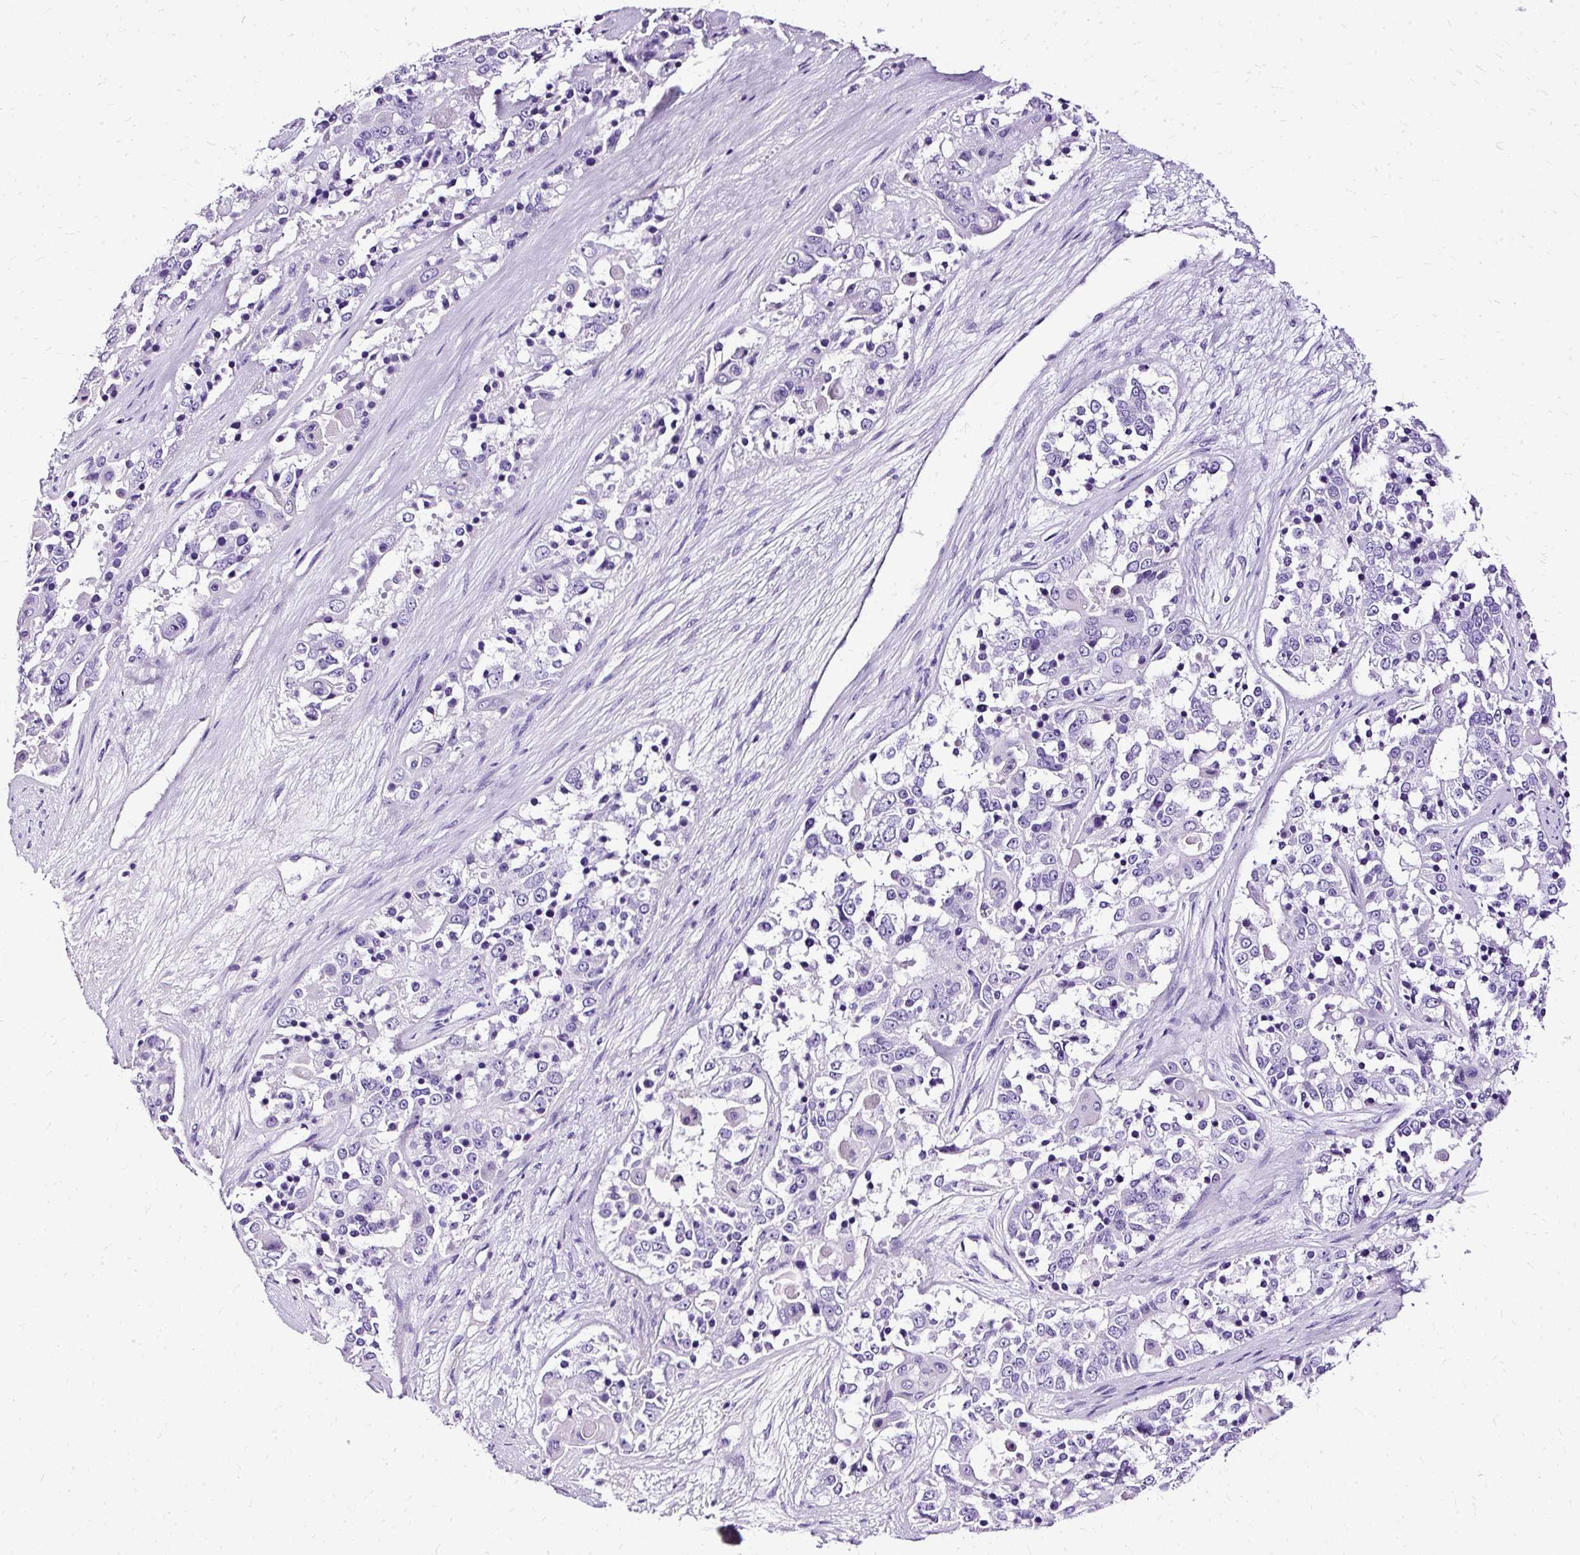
{"staining": {"intensity": "negative", "quantity": "none", "location": "none"}, "tissue": "ovarian cancer", "cell_type": "Tumor cells", "image_type": "cancer", "snomed": [{"axis": "morphology", "description": "Carcinoma, endometroid"}, {"axis": "topography", "description": "Ovary"}], "caption": "Tumor cells show no significant positivity in ovarian endometroid carcinoma. (DAB immunohistochemistry (IHC) with hematoxylin counter stain).", "gene": "SLC8A2", "patient": {"sex": "female", "age": 51}}